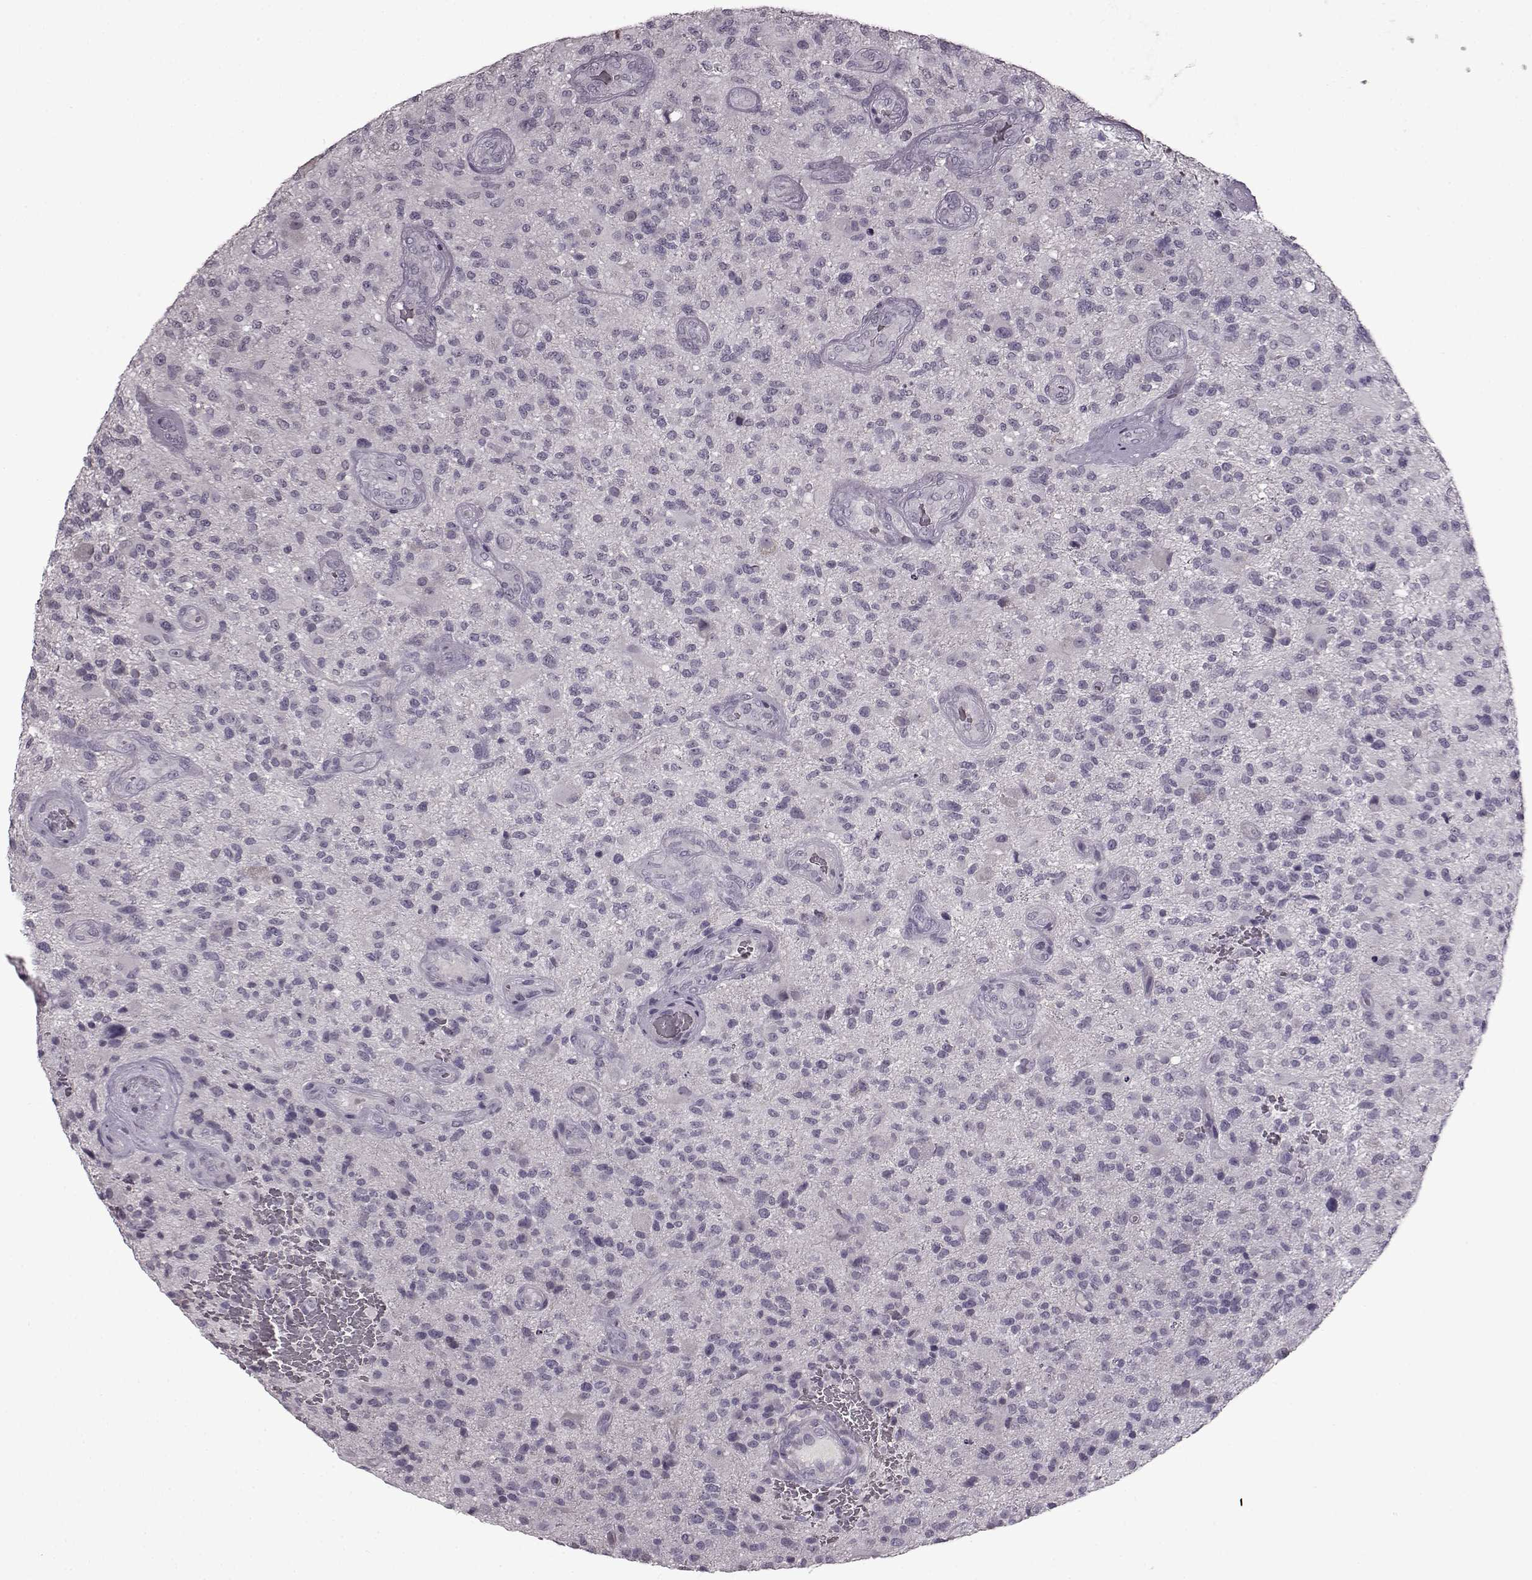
{"staining": {"intensity": "negative", "quantity": "none", "location": "none"}, "tissue": "glioma", "cell_type": "Tumor cells", "image_type": "cancer", "snomed": [{"axis": "morphology", "description": "Glioma, malignant, High grade"}, {"axis": "topography", "description": "Brain"}], "caption": "This is a image of immunohistochemistry staining of malignant glioma (high-grade), which shows no staining in tumor cells.", "gene": "LHB", "patient": {"sex": "male", "age": 47}}